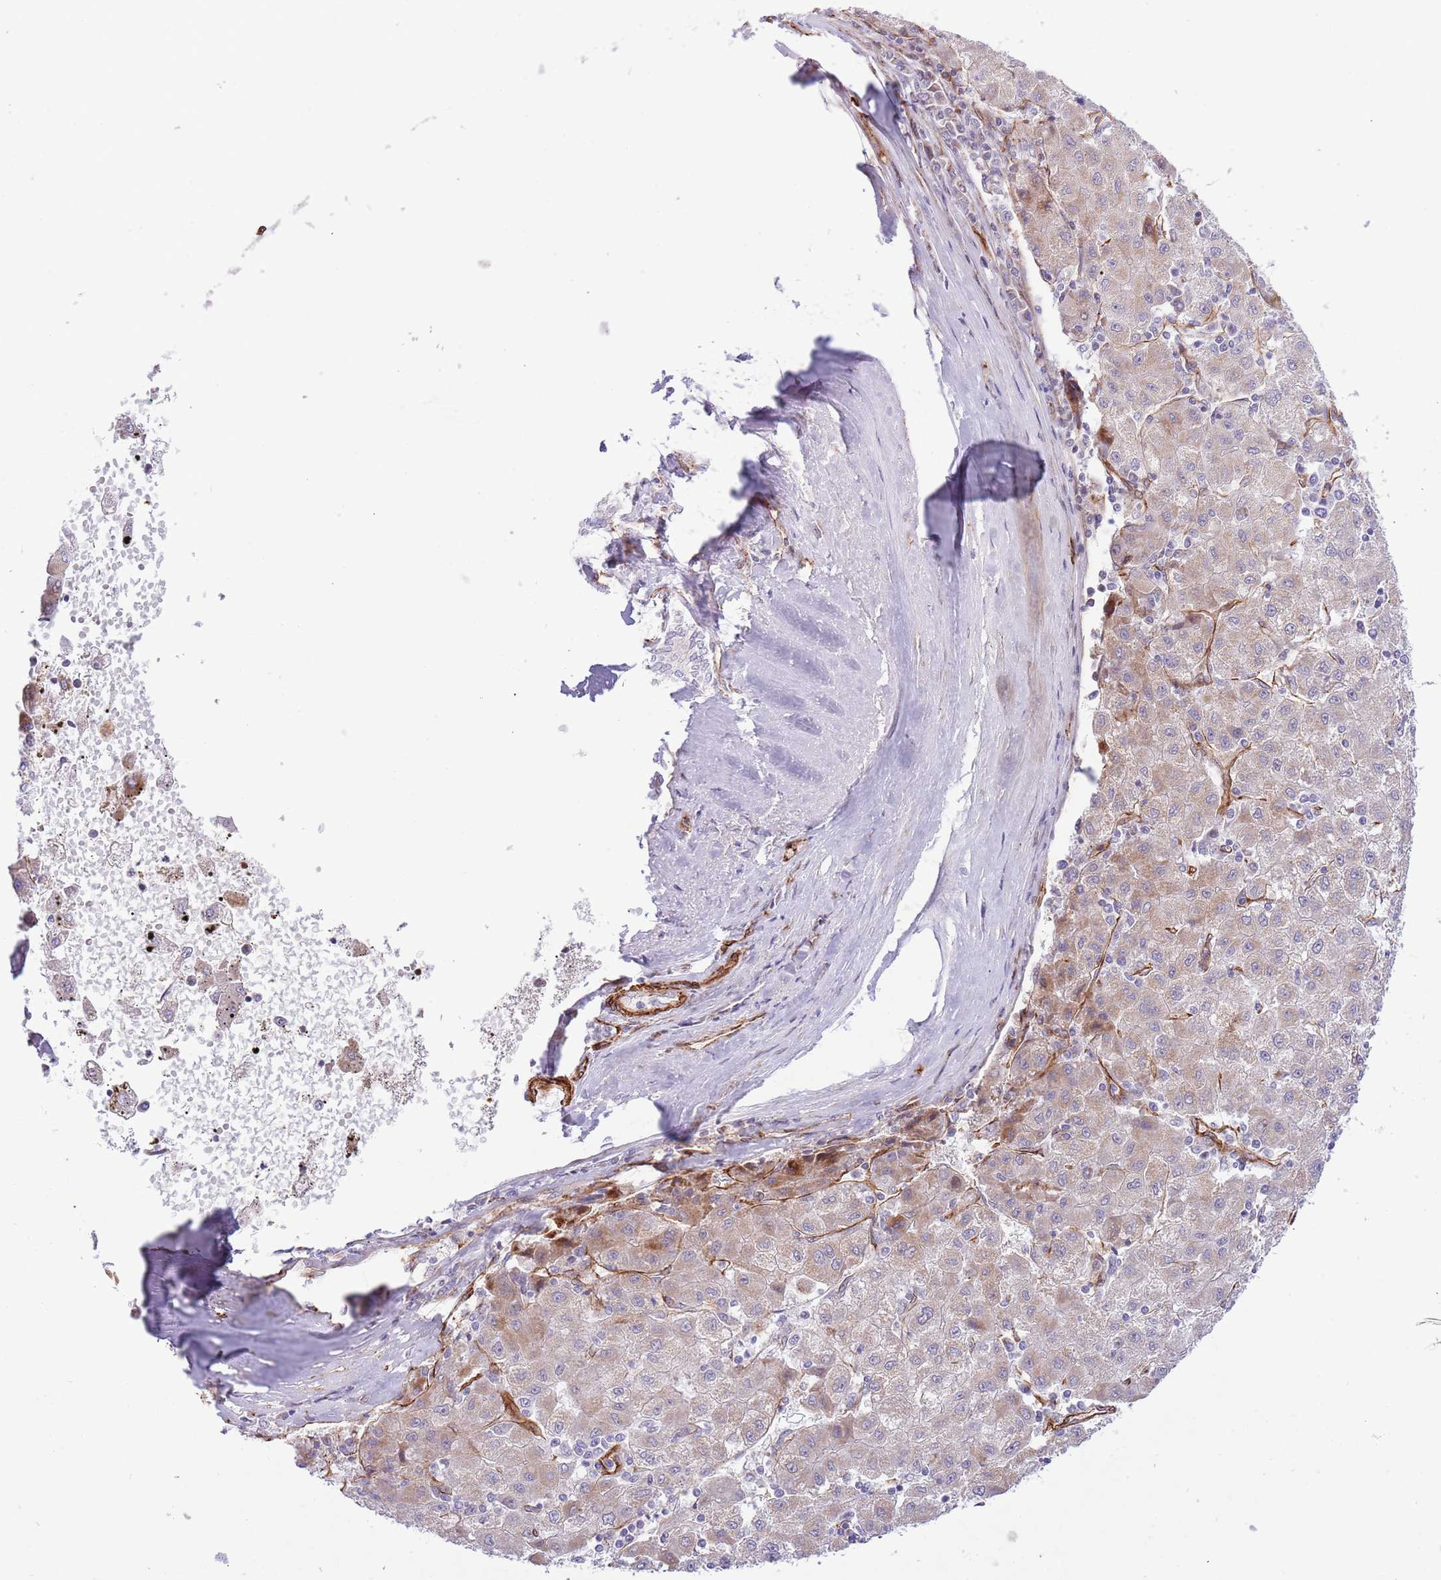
{"staining": {"intensity": "weak", "quantity": "<25%", "location": "cytoplasmic/membranous"}, "tissue": "liver cancer", "cell_type": "Tumor cells", "image_type": "cancer", "snomed": [{"axis": "morphology", "description": "Carcinoma, Hepatocellular, NOS"}, {"axis": "topography", "description": "Liver"}], "caption": "This is an immunohistochemistry (IHC) image of human liver cancer. There is no positivity in tumor cells.", "gene": "NEK3", "patient": {"sex": "male", "age": 72}}